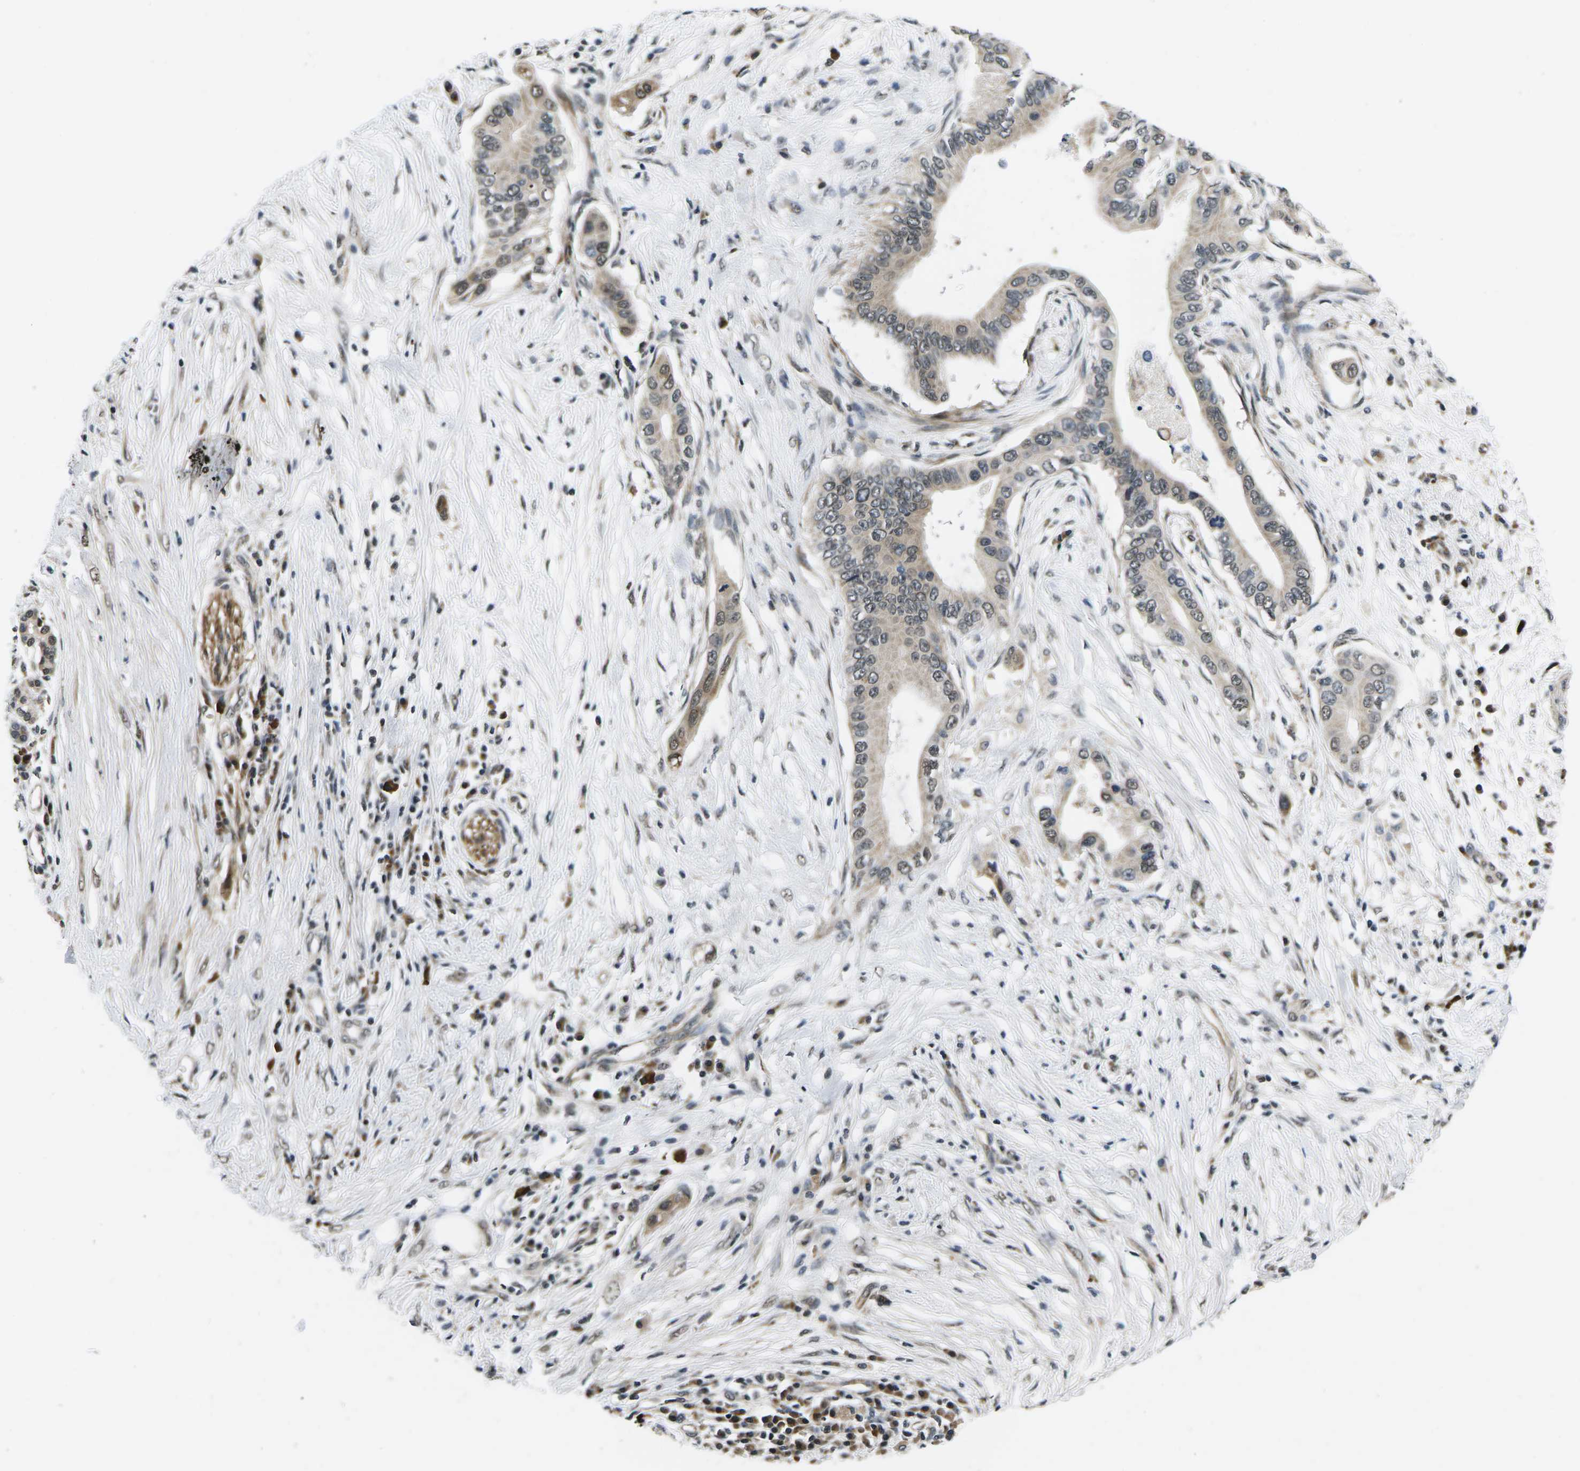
{"staining": {"intensity": "weak", "quantity": "25%-75%", "location": "cytoplasmic/membranous,nuclear"}, "tissue": "pancreatic cancer", "cell_type": "Tumor cells", "image_type": "cancer", "snomed": [{"axis": "morphology", "description": "Adenocarcinoma, NOS"}, {"axis": "topography", "description": "Pancreas"}], "caption": "High-magnification brightfield microscopy of pancreatic cancer (adenocarcinoma) stained with DAB (brown) and counterstained with hematoxylin (blue). tumor cells exhibit weak cytoplasmic/membranous and nuclear positivity is seen in about25%-75% of cells.", "gene": "CCNE1", "patient": {"sex": "male", "age": 77}}